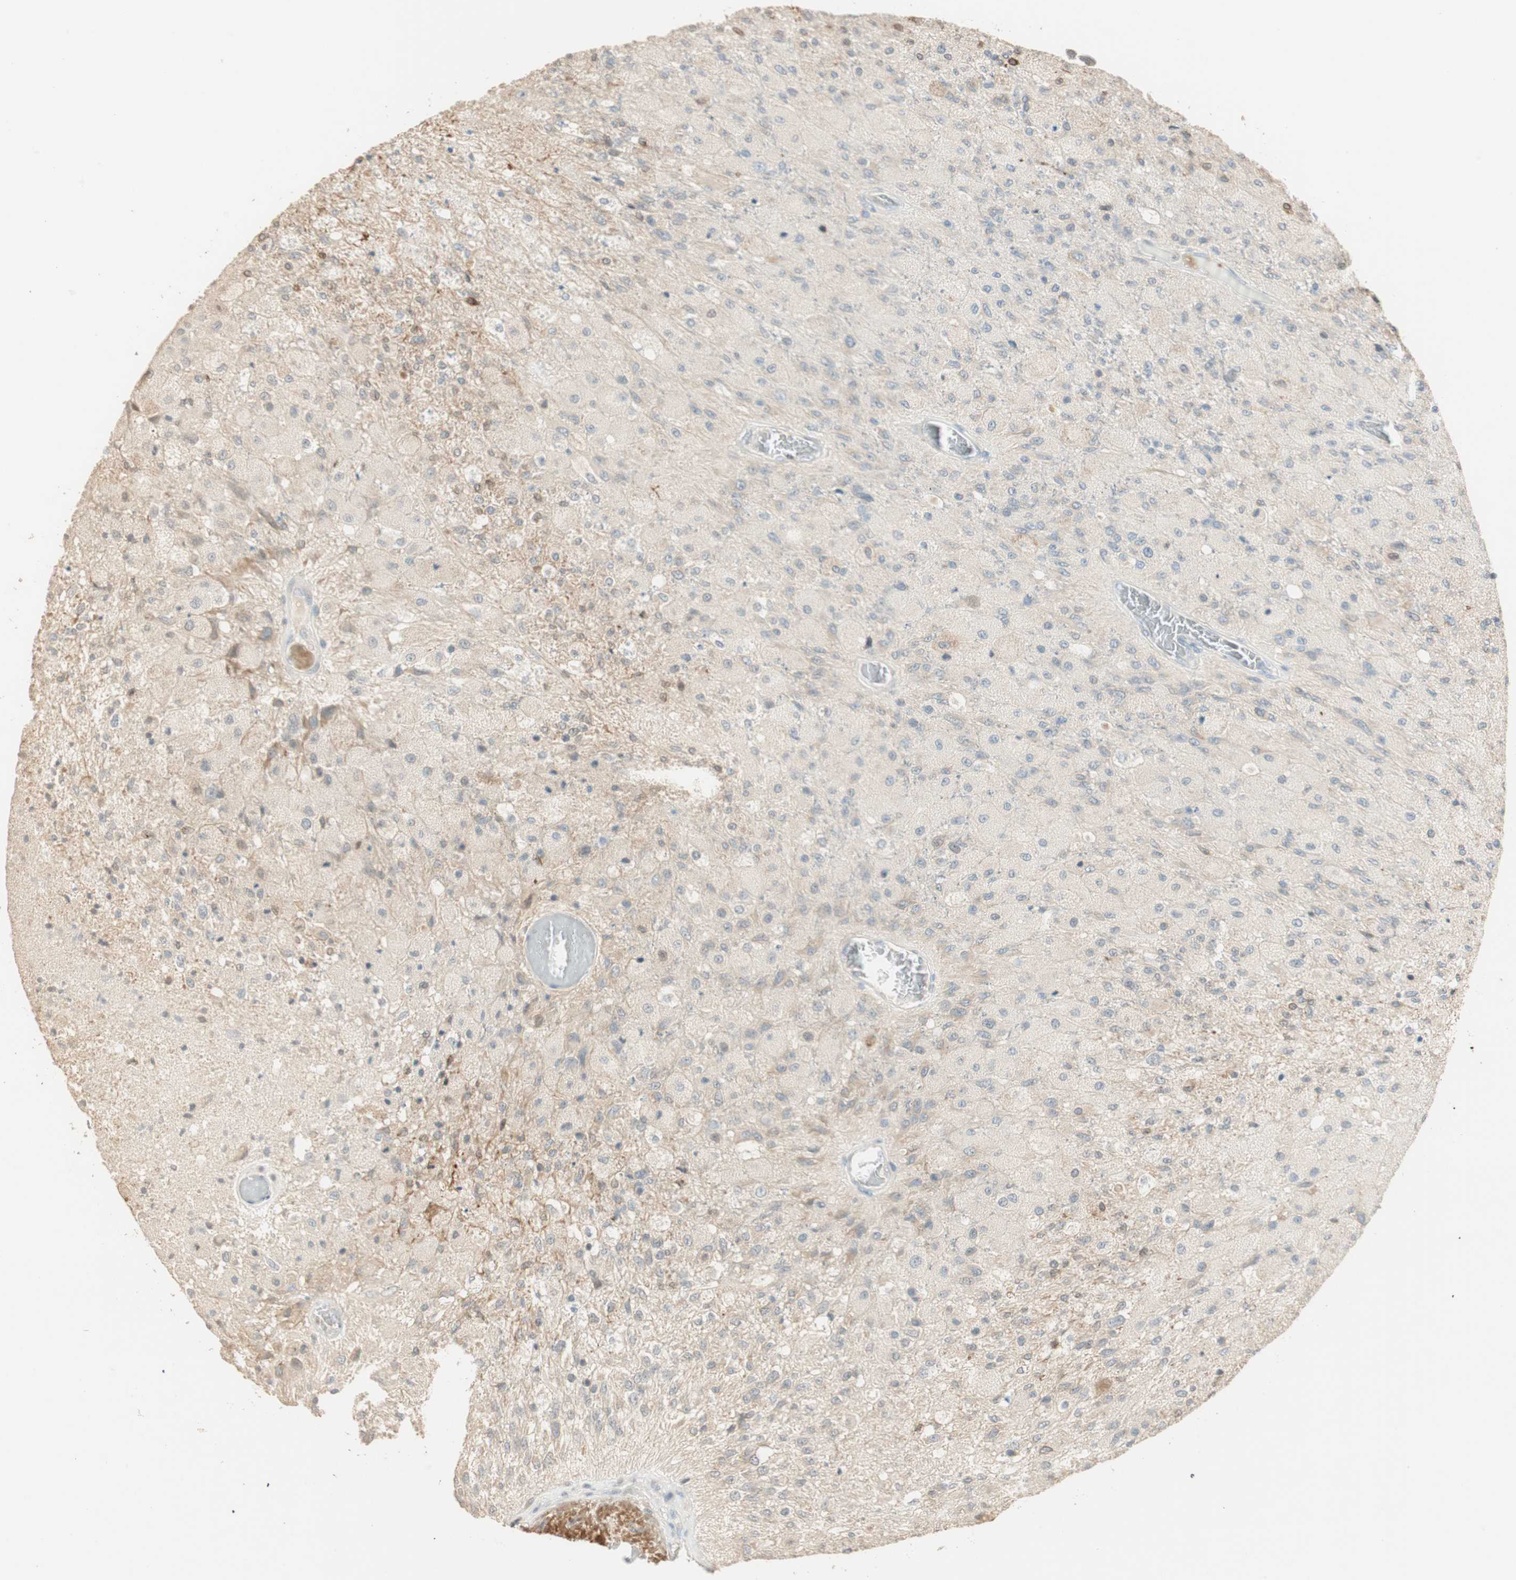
{"staining": {"intensity": "weak", "quantity": "25%-75%", "location": "cytoplasmic/membranous"}, "tissue": "glioma", "cell_type": "Tumor cells", "image_type": "cancer", "snomed": [{"axis": "morphology", "description": "Normal tissue, NOS"}, {"axis": "morphology", "description": "Glioma, malignant, High grade"}, {"axis": "topography", "description": "Cerebral cortex"}], "caption": "Immunohistochemistry histopathology image of human glioma stained for a protein (brown), which exhibits low levels of weak cytoplasmic/membranous positivity in about 25%-75% of tumor cells.", "gene": "TASOR", "patient": {"sex": "male", "age": 77}}